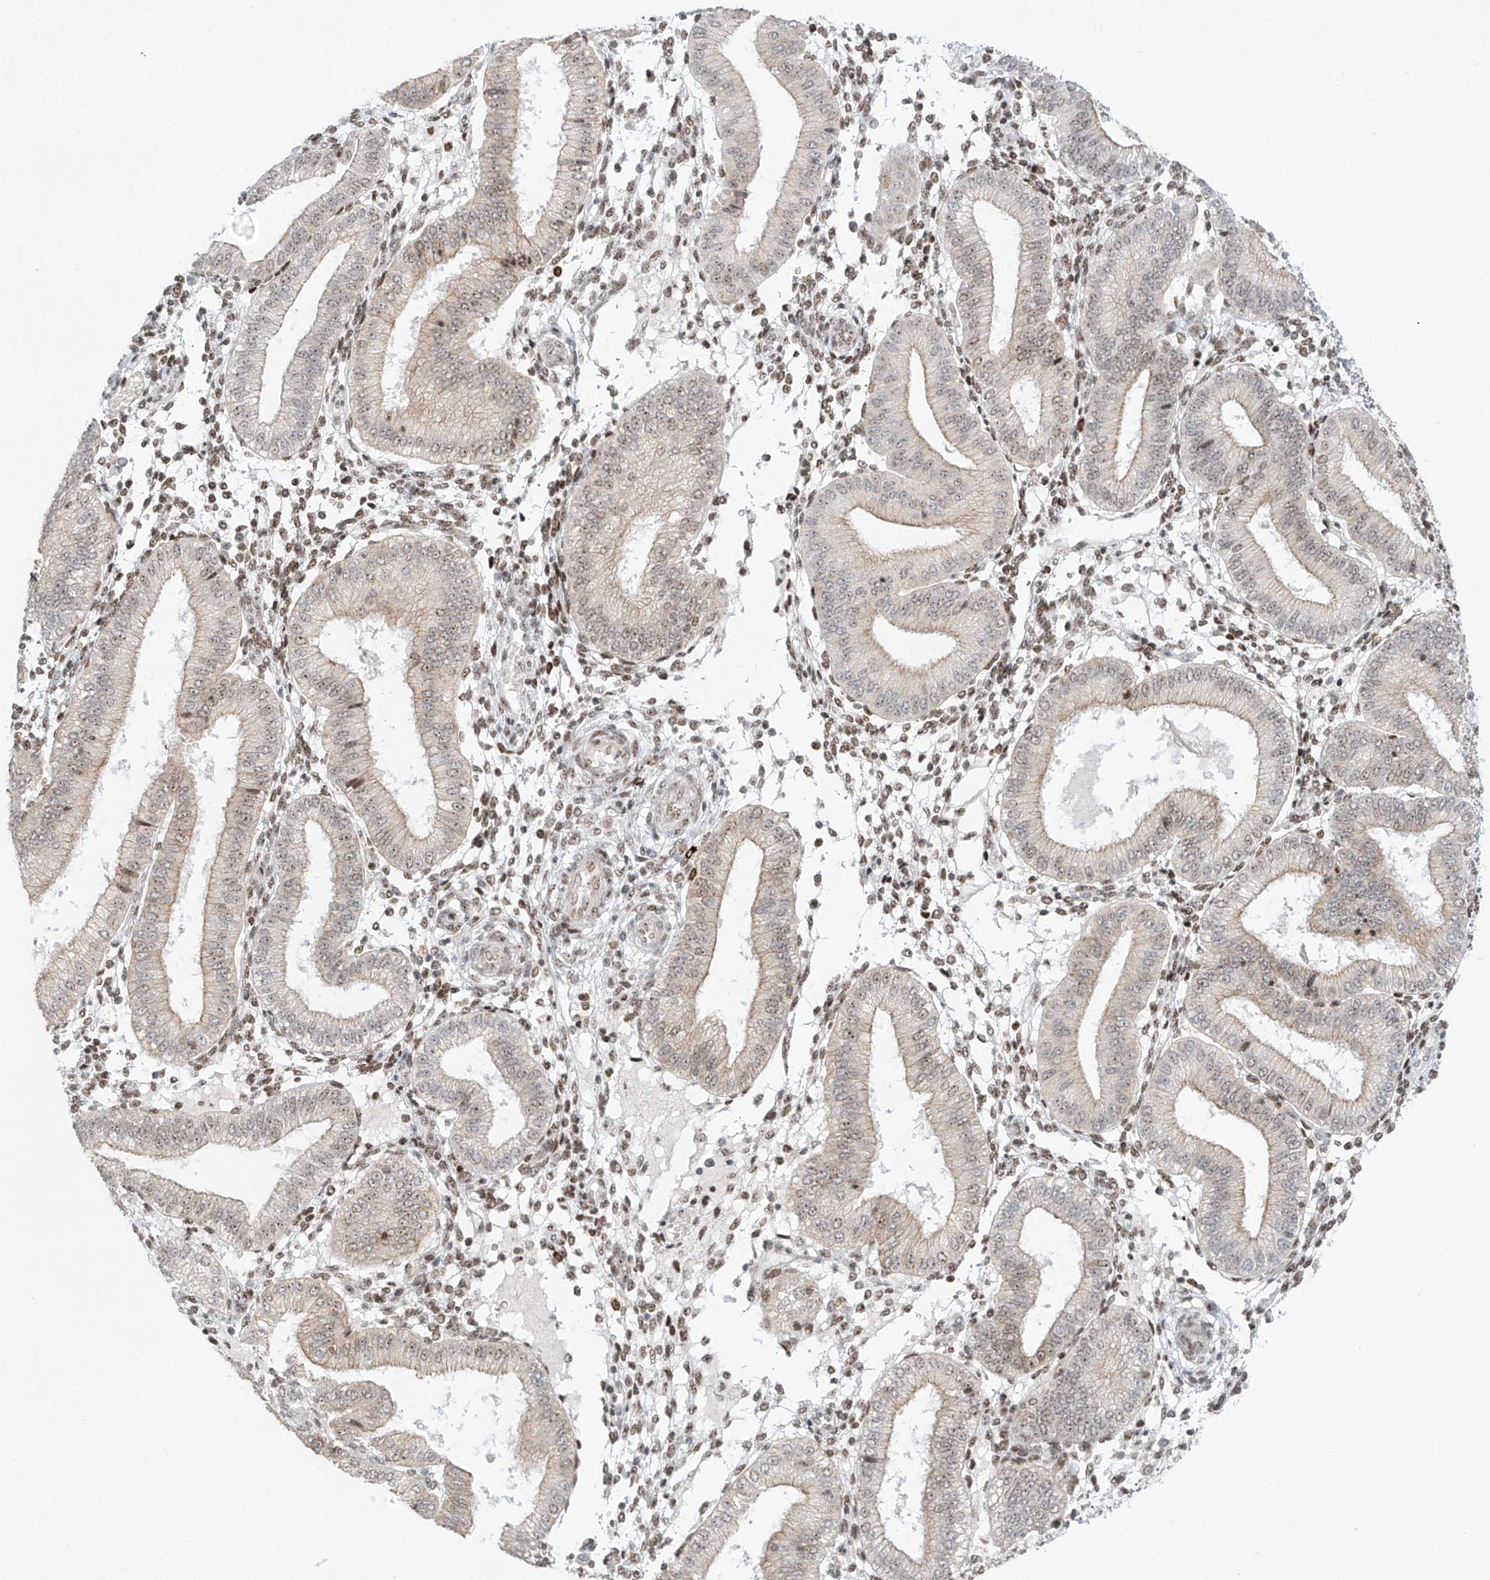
{"staining": {"intensity": "weak", "quantity": ">75%", "location": "cytoplasmic/membranous"}, "tissue": "endometrium", "cell_type": "Cells in endometrial stroma", "image_type": "normal", "snomed": [{"axis": "morphology", "description": "Normal tissue, NOS"}, {"axis": "topography", "description": "Endometrium"}], "caption": "Protein analysis of unremarkable endometrium reveals weak cytoplasmic/membranous staining in about >75% of cells in endometrial stroma. Nuclei are stained in blue.", "gene": "ZNF512", "patient": {"sex": "female", "age": 39}}